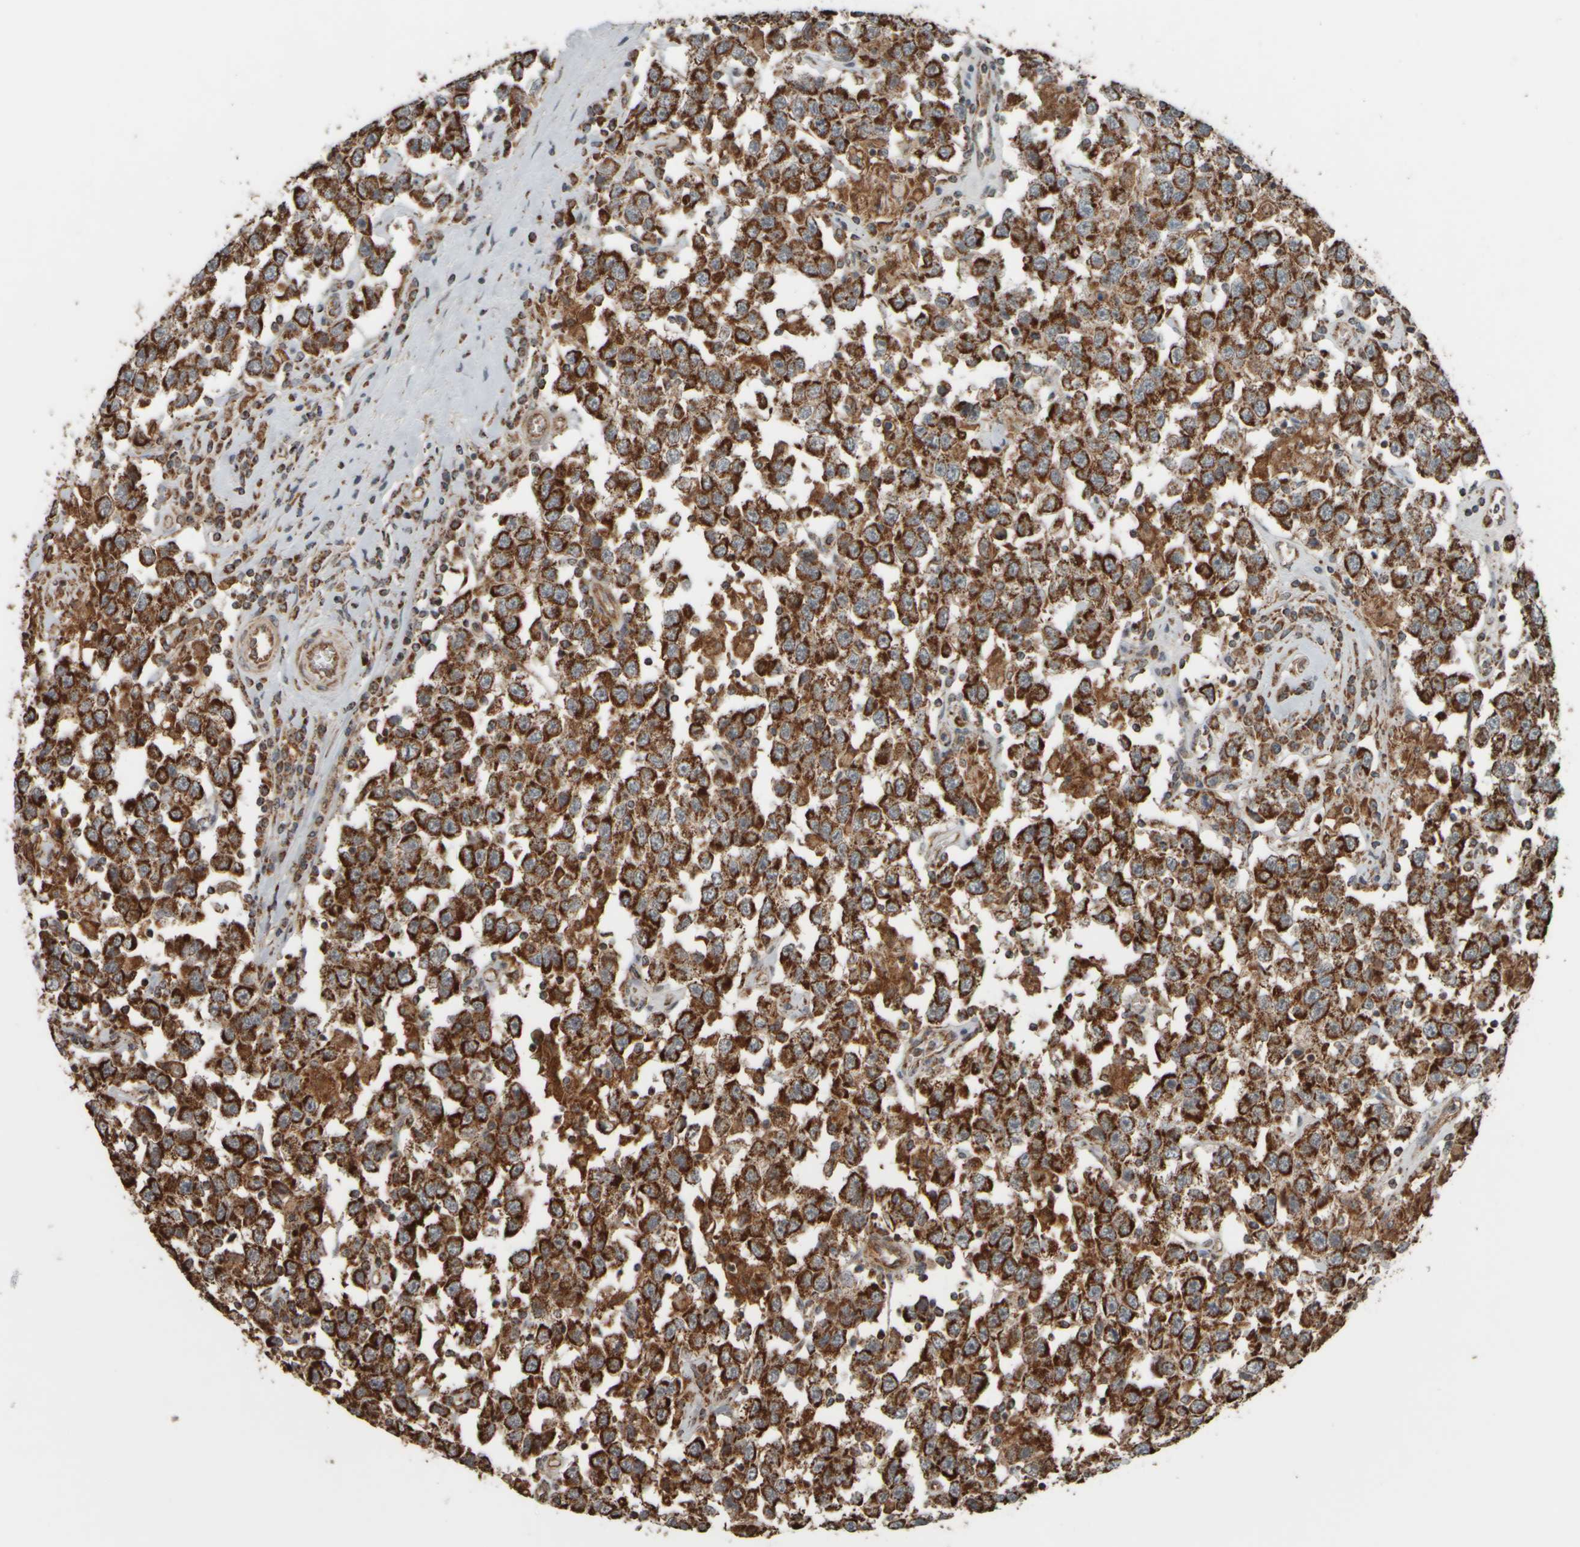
{"staining": {"intensity": "strong", "quantity": ">75%", "location": "cytoplasmic/membranous"}, "tissue": "testis cancer", "cell_type": "Tumor cells", "image_type": "cancer", "snomed": [{"axis": "morphology", "description": "Seminoma, NOS"}, {"axis": "topography", "description": "Testis"}], "caption": "DAB immunohistochemical staining of seminoma (testis) reveals strong cytoplasmic/membranous protein positivity in about >75% of tumor cells.", "gene": "APBB2", "patient": {"sex": "male", "age": 41}}